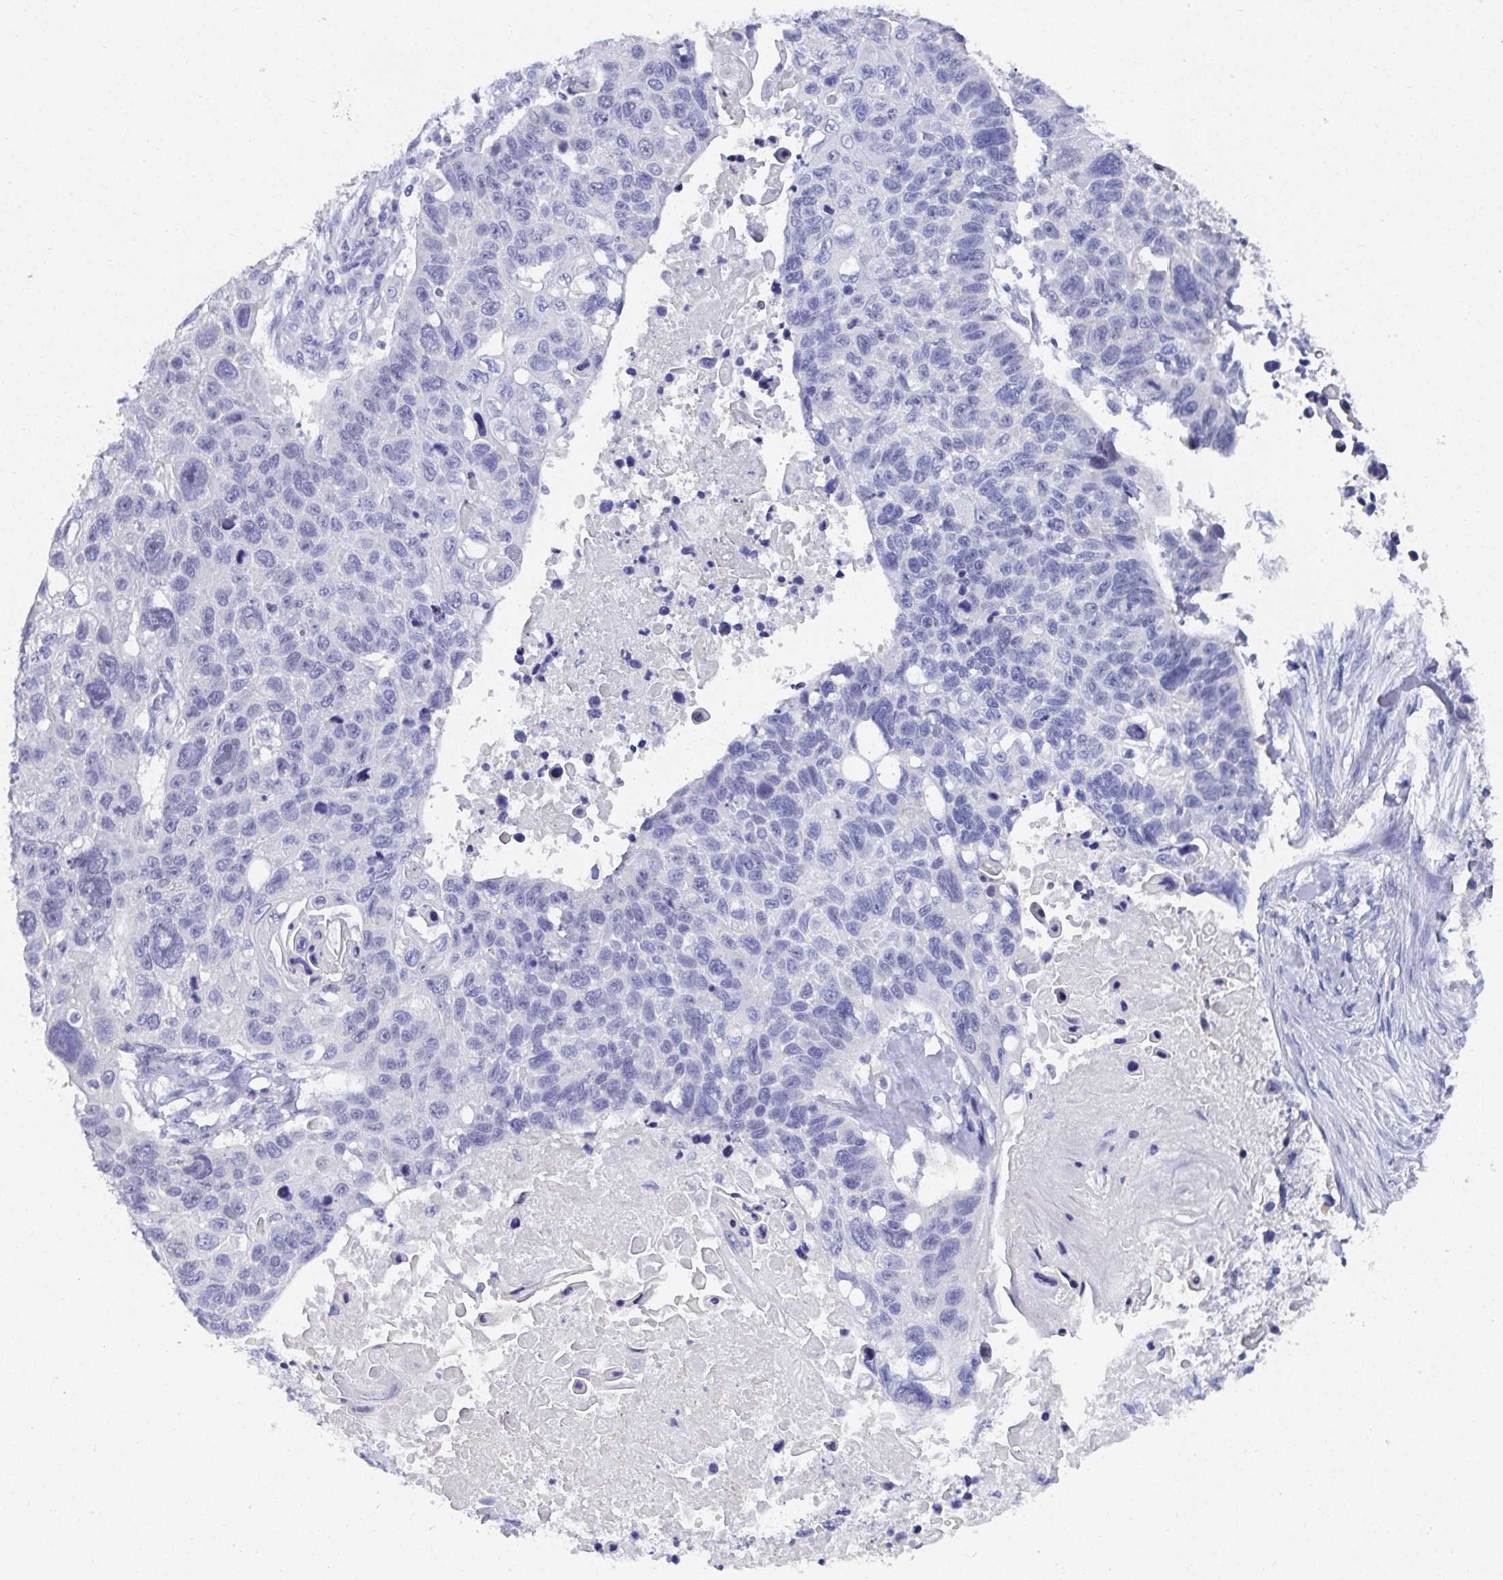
{"staining": {"intensity": "negative", "quantity": "none", "location": "none"}, "tissue": "lung cancer", "cell_type": "Tumor cells", "image_type": "cancer", "snomed": [{"axis": "morphology", "description": "Squamous cell carcinoma, NOS"}, {"axis": "topography", "description": "Lung"}], "caption": "Tumor cells show no significant protein expression in squamous cell carcinoma (lung).", "gene": "GRIA1", "patient": {"sex": "male", "age": 62}}